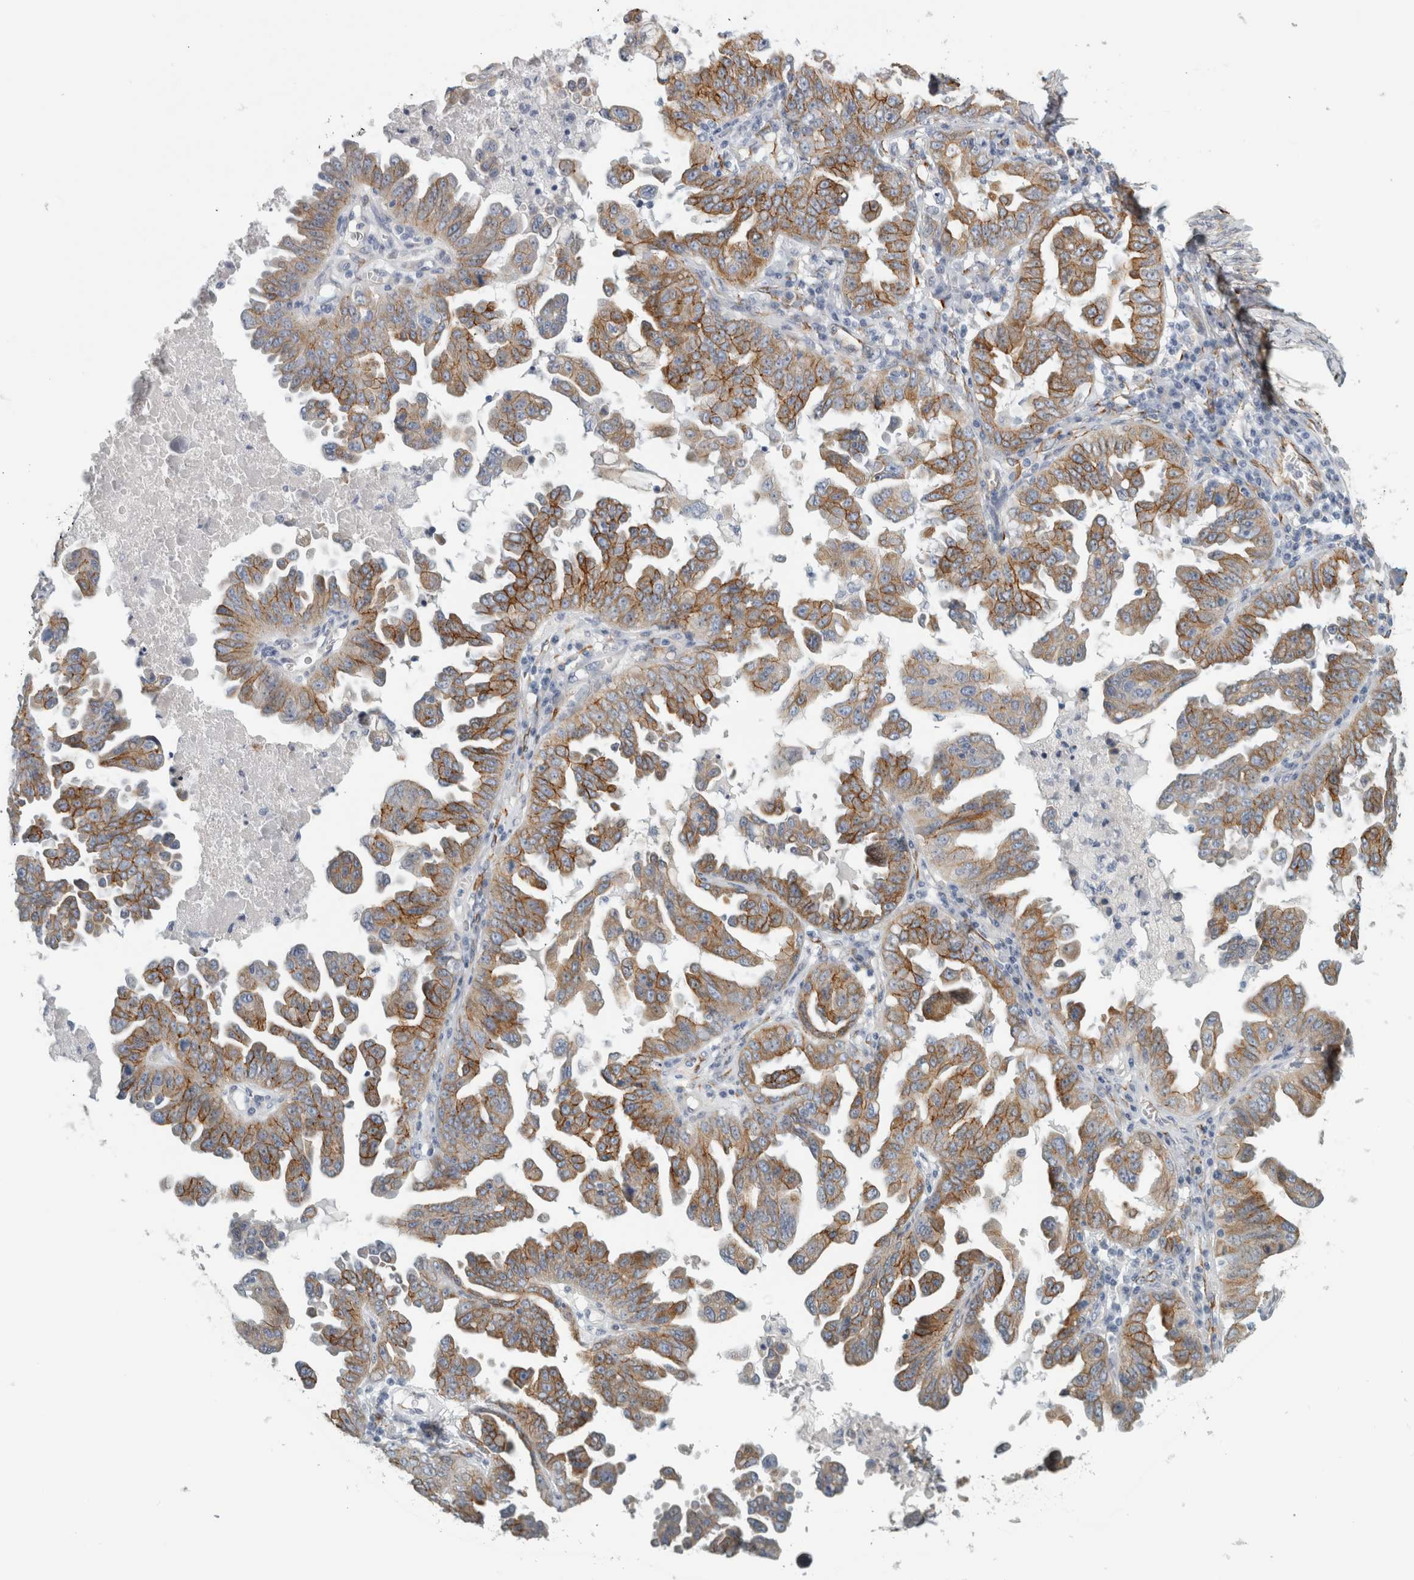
{"staining": {"intensity": "moderate", "quantity": "25%-75%", "location": "cytoplasmic/membranous"}, "tissue": "ovarian cancer", "cell_type": "Tumor cells", "image_type": "cancer", "snomed": [{"axis": "morphology", "description": "Carcinoma, endometroid"}, {"axis": "topography", "description": "Ovary"}], "caption": "Ovarian cancer stained with DAB immunohistochemistry shows medium levels of moderate cytoplasmic/membranous expression in about 25%-75% of tumor cells. Ihc stains the protein of interest in brown and the nuclei are stained blue.", "gene": "B3GNT3", "patient": {"sex": "female", "age": 62}}